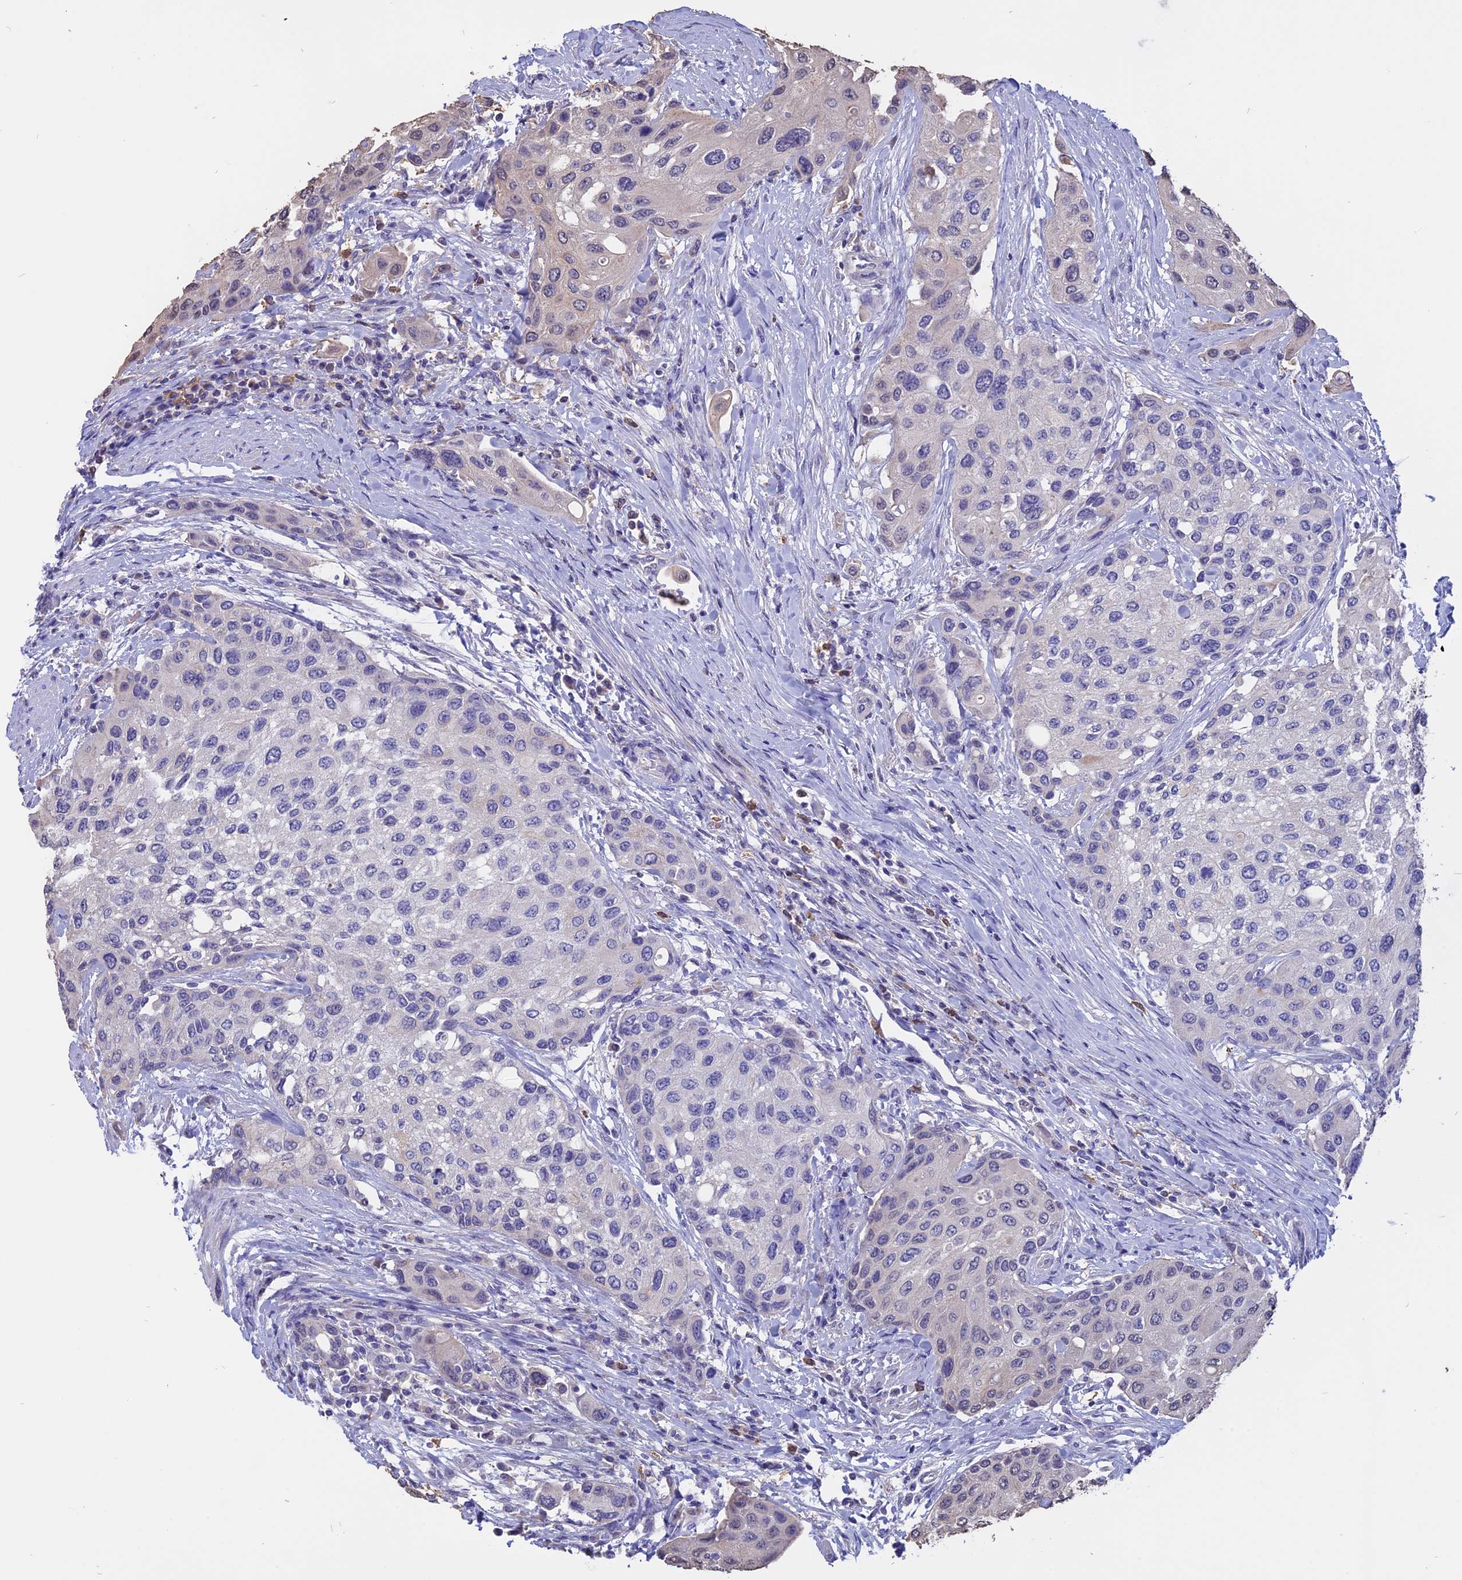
{"staining": {"intensity": "negative", "quantity": "none", "location": "none"}, "tissue": "urothelial cancer", "cell_type": "Tumor cells", "image_type": "cancer", "snomed": [{"axis": "morphology", "description": "Normal tissue, NOS"}, {"axis": "morphology", "description": "Urothelial carcinoma, High grade"}, {"axis": "topography", "description": "Vascular tissue"}, {"axis": "topography", "description": "Urinary bladder"}], "caption": "Photomicrograph shows no significant protein expression in tumor cells of urothelial cancer. (DAB IHC visualized using brightfield microscopy, high magnification).", "gene": "CARMIL2", "patient": {"sex": "female", "age": 56}}